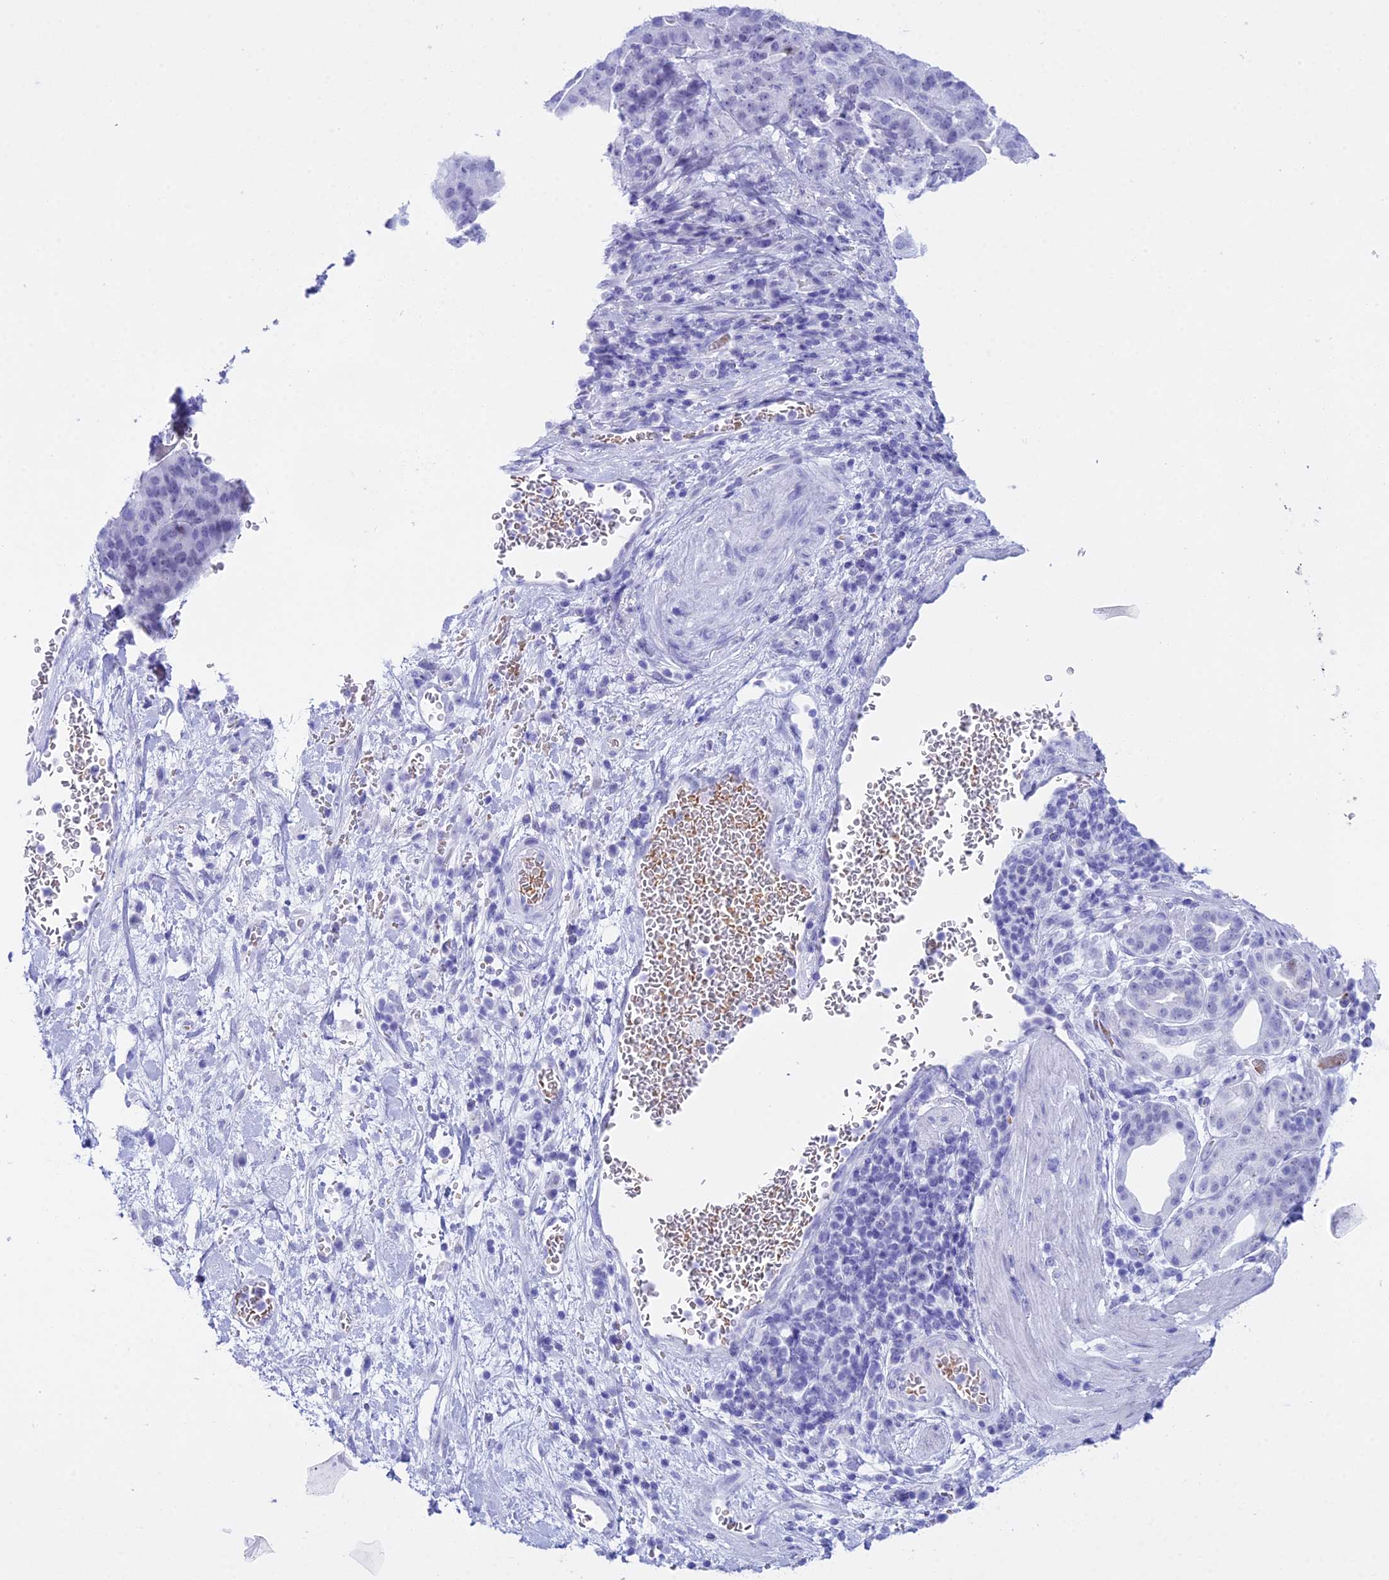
{"staining": {"intensity": "negative", "quantity": "none", "location": "none"}, "tissue": "stomach cancer", "cell_type": "Tumor cells", "image_type": "cancer", "snomed": [{"axis": "morphology", "description": "Adenocarcinoma, NOS"}, {"axis": "topography", "description": "Stomach"}], "caption": "This micrograph is of stomach cancer (adenocarcinoma) stained with immunohistochemistry to label a protein in brown with the nuclei are counter-stained blue. There is no positivity in tumor cells. (DAB (3,3'-diaminobenzidine) IHC, high magnification).", "gene": "RNPS1", "patient": {"sex": "male", "age": 48}}